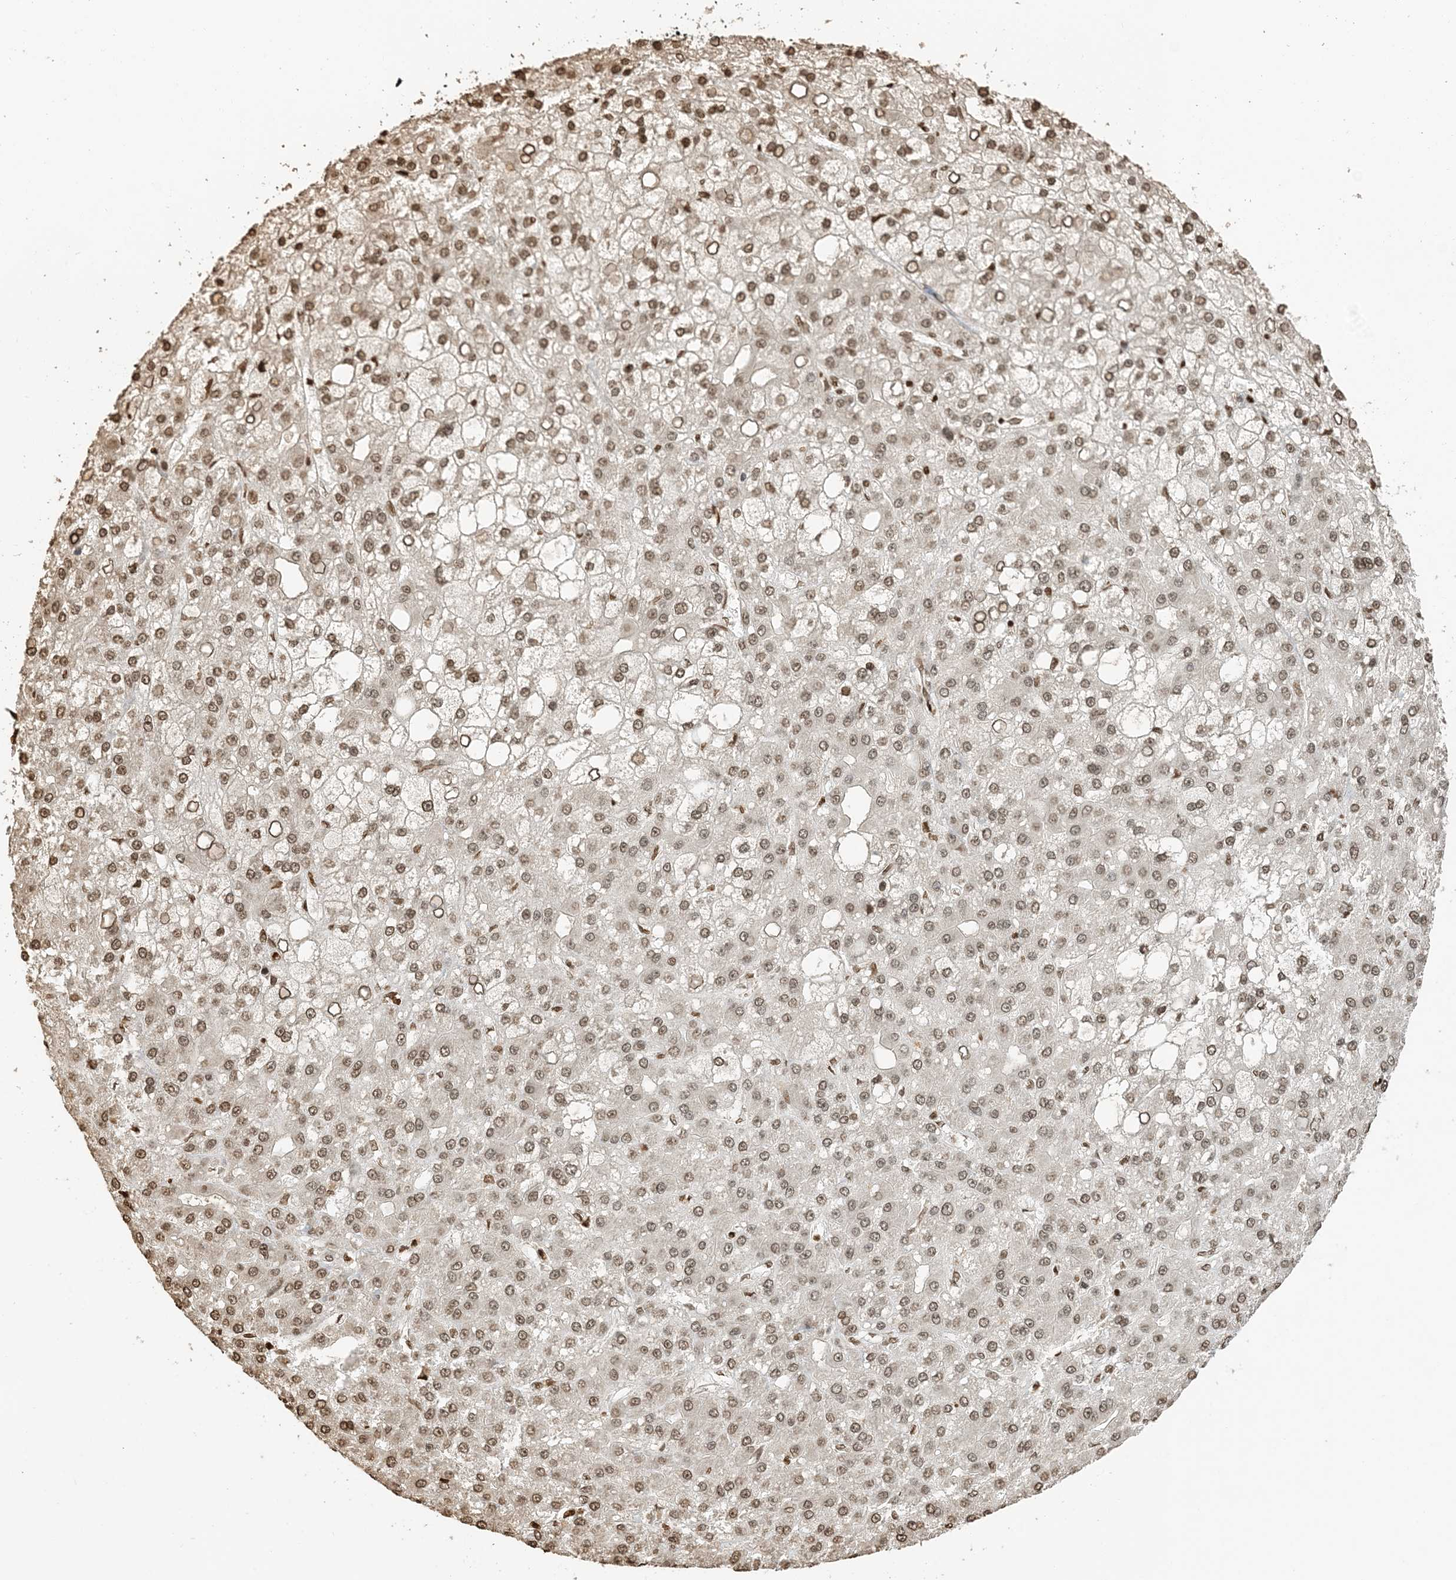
{"staining": {"intensity": "moderate", "quantity": ">75%", "location": "nuclear"}, "tissue": "liver cancer", "cell_type": "Tumor cells", "image_type": "cancer", "snomed": [{"axis": "morphology", "description": "Carcinoma, Hepatocellular, NOS"}, {"axis": "topography", "description": "Liver"}], "caption": "A photomicrograph of human liver hepatocellular carcinoma stained for a protein shows moderate nuclear brown staining in tumor cells. The staining is performed using DAB (3,3'-diaminobenzidine) brown chromogen to label protein expression. The nuclei are counter-stained blue using hematoxylin.", "gene": "H3-3B", "patient": {"sex": "male", "age": 67}}